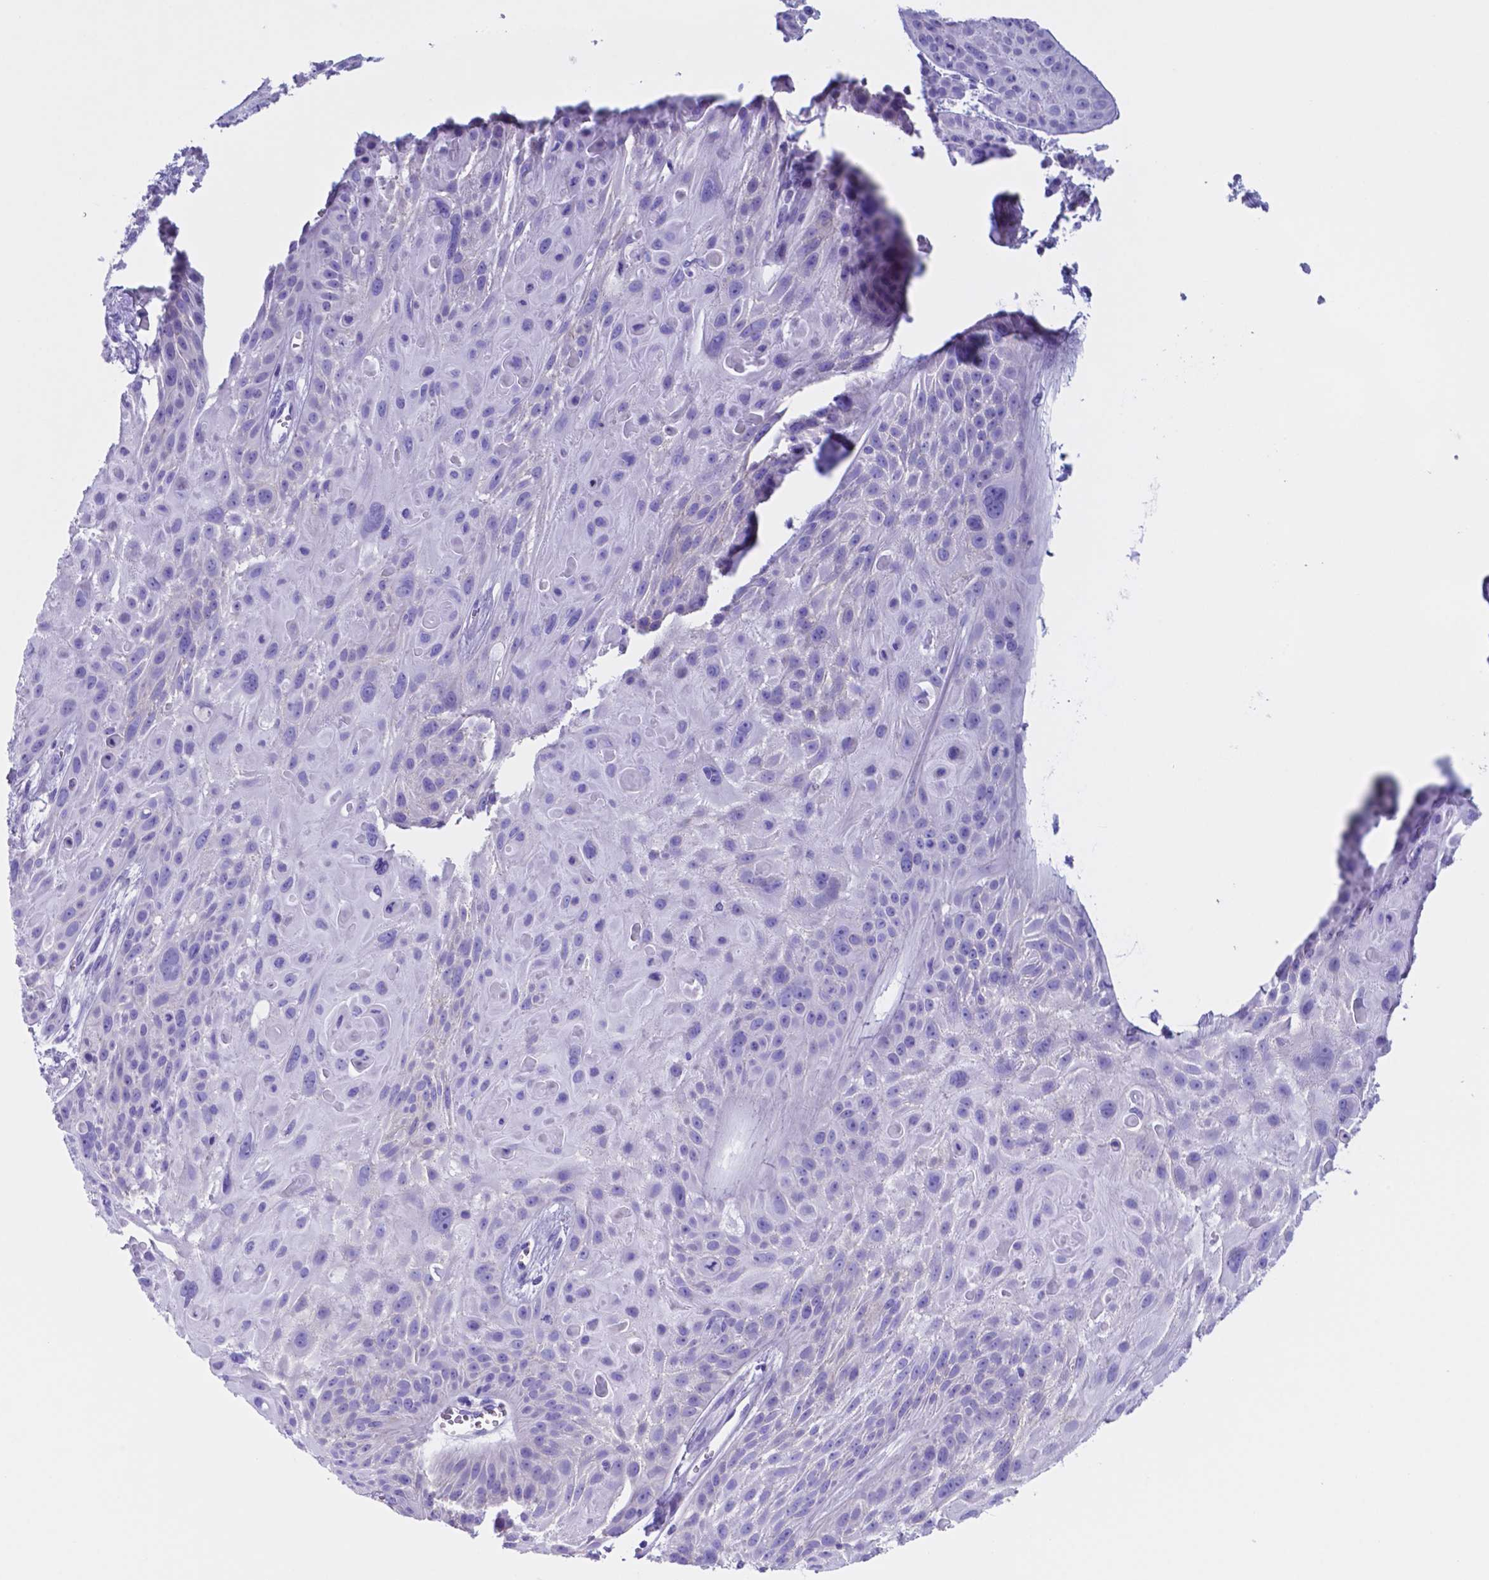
{"staining": {"intensity": "negative", "quantity": "none", "location": "none"}, "tissue": "skin cancer", "cell_type": "Tumor cells", "image_type": "cancer", "snomed": [{"axis": "morphology", "description": "Squamous cell carcinoma, NOS"}, {"axis": "topography", "description": "Skin"}, {"axis": "topography", "description": "Anal"}], "caption": "A photomicrograph of human squamous cell carcinoma (skin) is negative for staining in tumor cells.", "gene": "DNAAF8", "patient": {"sex": "female", "age": 75}}